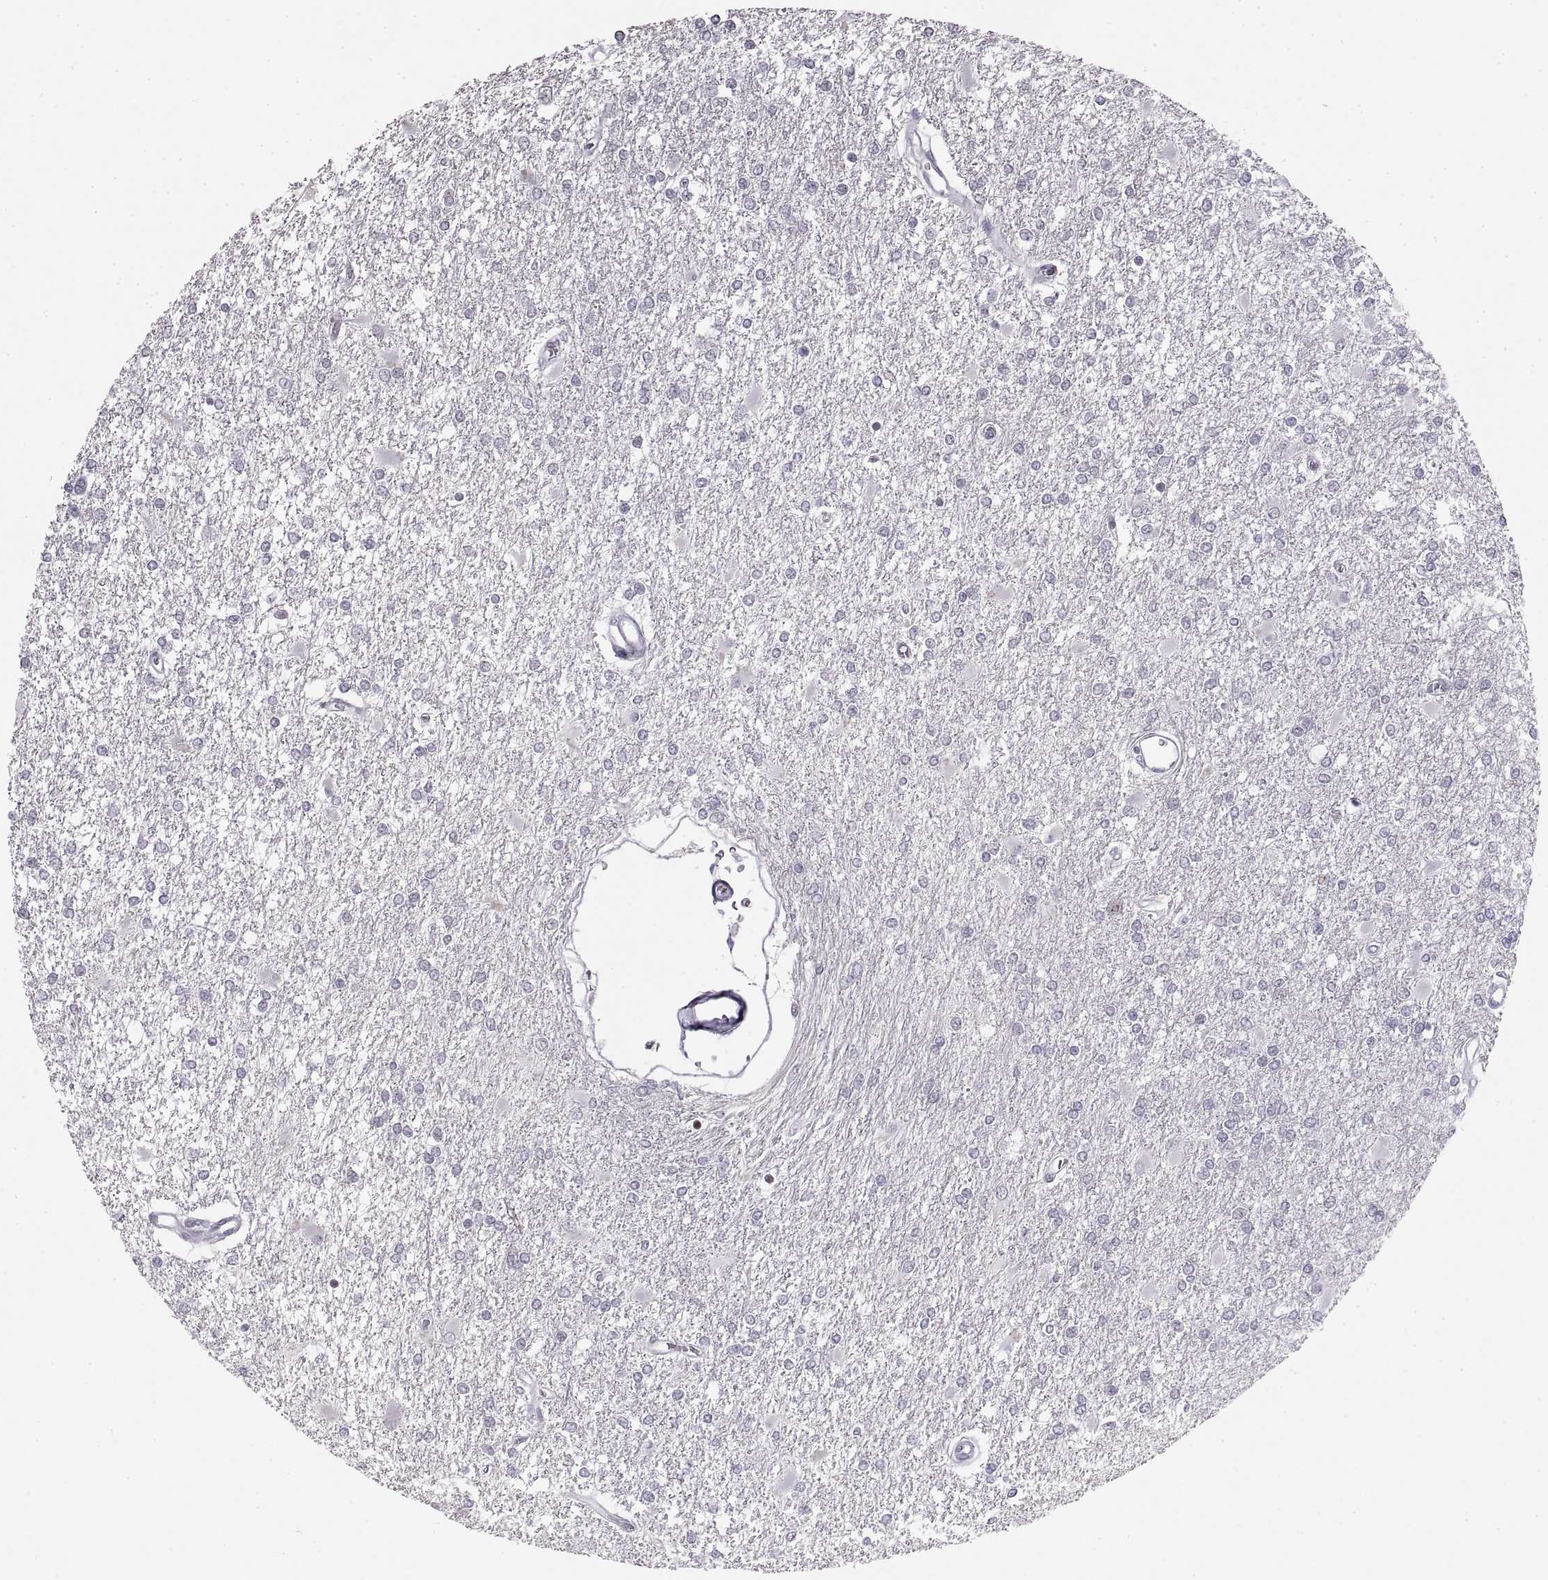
{"staining": {"intensity": "negative", "quantity": "none", "location": "none"}, "tissue": "glioma", "cell_type": "Tumor cells", "image_type": "cancer", "snomed": [{"axis": "morphology", "description": "Glioma, malignant, High grade"}, {"axis": "topography", "description": "Cerebral cortex"}], "caption": "An immunohistochemistry micrograph of high-grade glioma (malignant) is shown. There is no staining in tumor cells of high-grade glioma (malignant).", "gene": "NANOS3", "patient": {"sex": "male", "age": 79}}